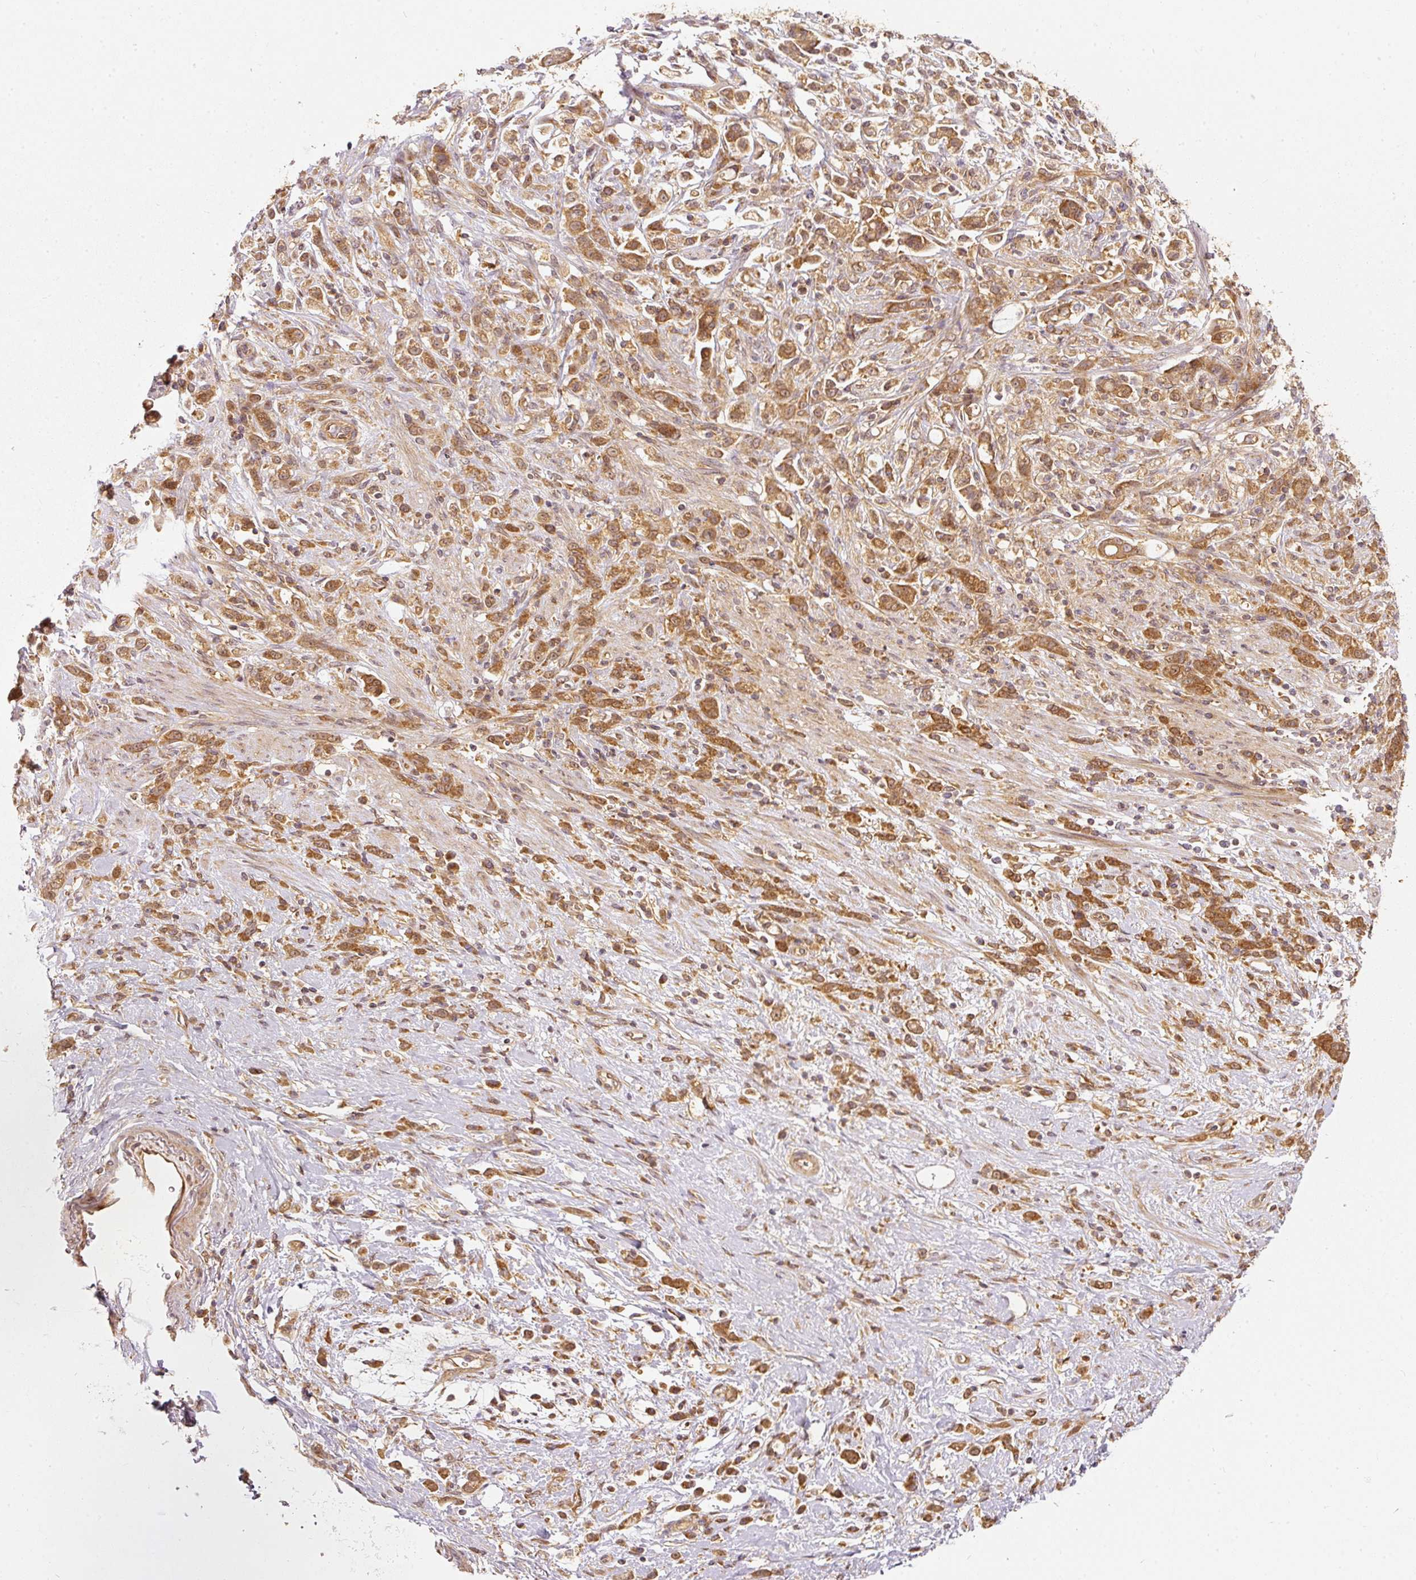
{"staining": {"intensity": "moderate", "quantity": ">75%", "location": "cytoplasmic/membranous"}, "tissue": "stomach cancer", "cell_type": "Tumor cells", "image_type": "cancer", "snomed": [{"axis": "morphology", "description": "Adenocarcinoma, NOS"}, {"axis": "topography", "description": "Stomach"}], "caption": "DAB (3,3'-diaminobenzidine) immunohistochemical staining of stomach adenocarcinoma shows moderate cytoplasmic/membranous protein positivity in approximately >75% of tumor cells.", "gene": "EIF3B", "patient": {"sex": "female", "age": 60}}